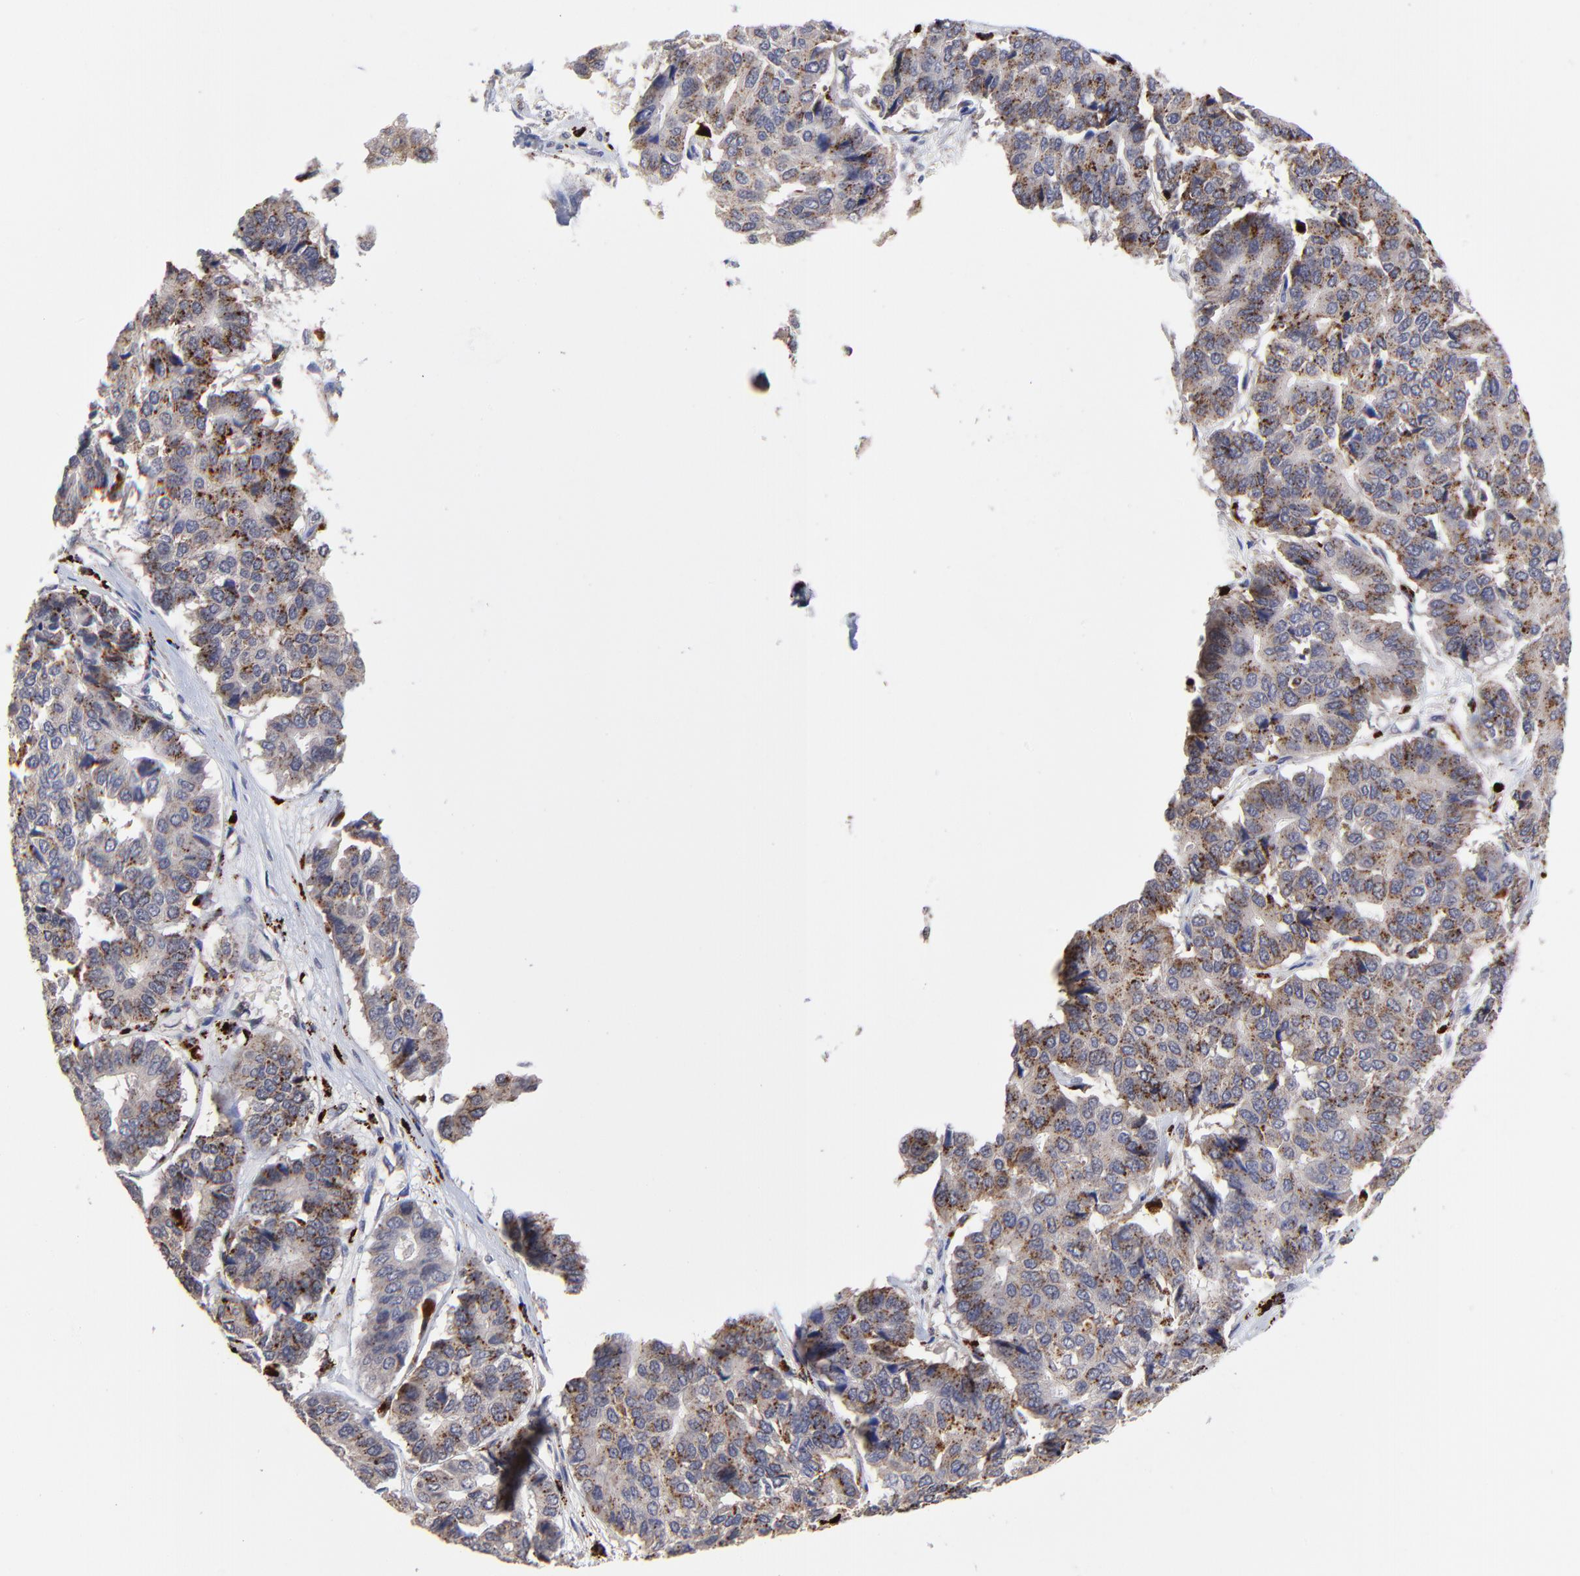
{"staining": {"intensity": "moderate", "quantity": "25%-75%", "location": "cytoplasmic/membranous"}, "tissue": "pancreatic cancer", "cell_type": "Tumor cells", "image_type": "cancer", "snomed": [{"axis": "morphology", "description": "Adenocarcinoma, NOS"}, {"axis": "topography", "description": "Pancreas"}], "caption": "A brown stain labels moderate cytoplasmic/membranous positivity of a protein in pancreatic cancer tumor cells.", "gene": "PDE4B", "patient": {"sex": "male", "age": 50}}